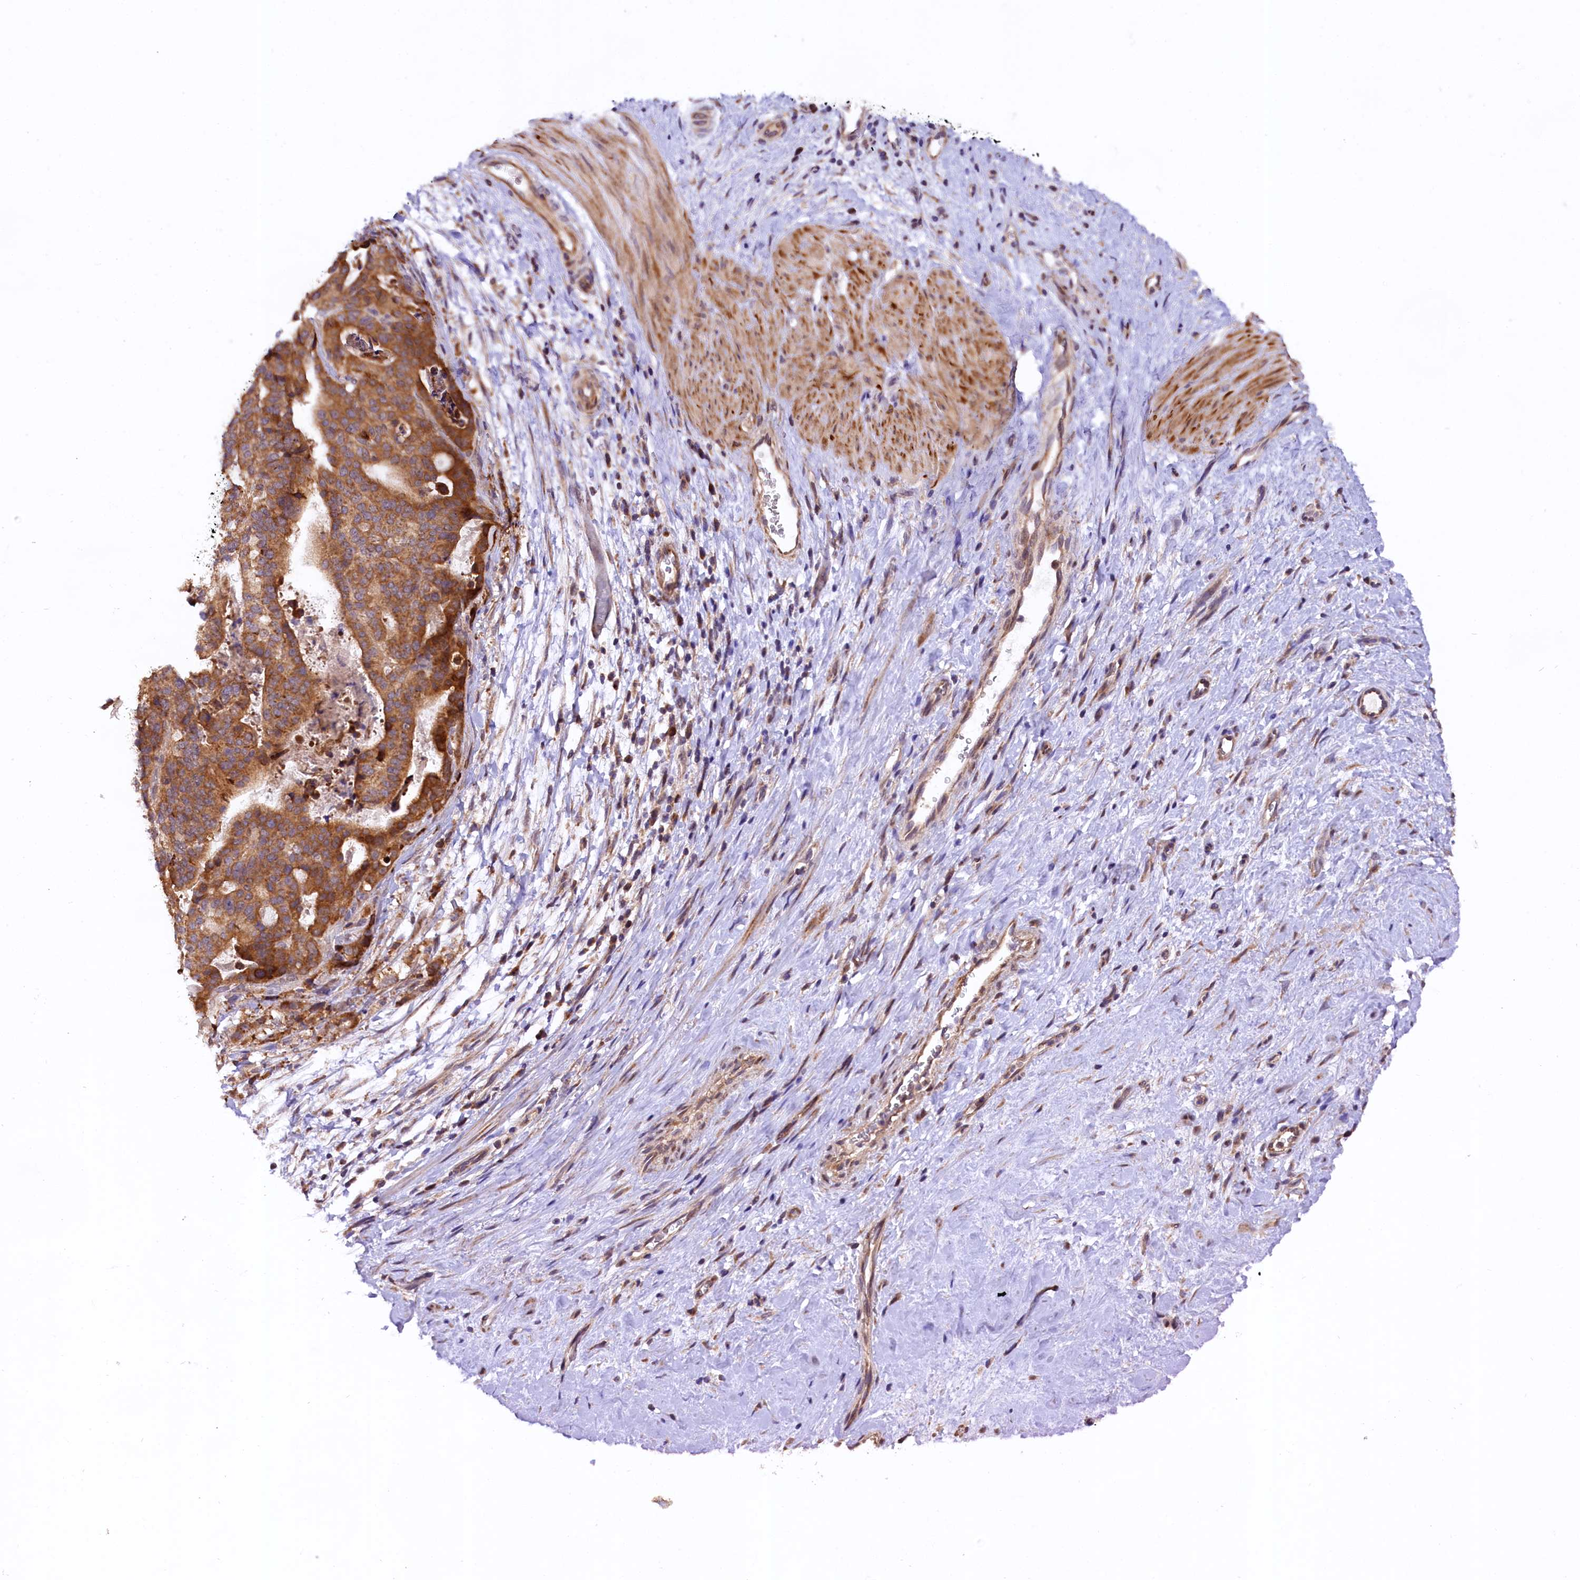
{"staining": {"intensity": "moderate", "quantity": ">75%", "location": "cytoplasmic/membranous"}, "tissue": "stomach cancer", "cell_type": "Tumor cells", "image_type": "cancer", "snomed": [{"axis": "morphology", "description": "Adenocarcinoma, NOS"}, {"axis": "topography", "description": "Stomach"}], "caption": "Immunohistochemical staining of human adenocarcinoma (stomach) exhibits medium levels of moderate cytoplasmic/membranous protein staining in approximately >75% of tumor cells.", "gene": "DOHH", "patient": {"sex": "male", "age": 48}}